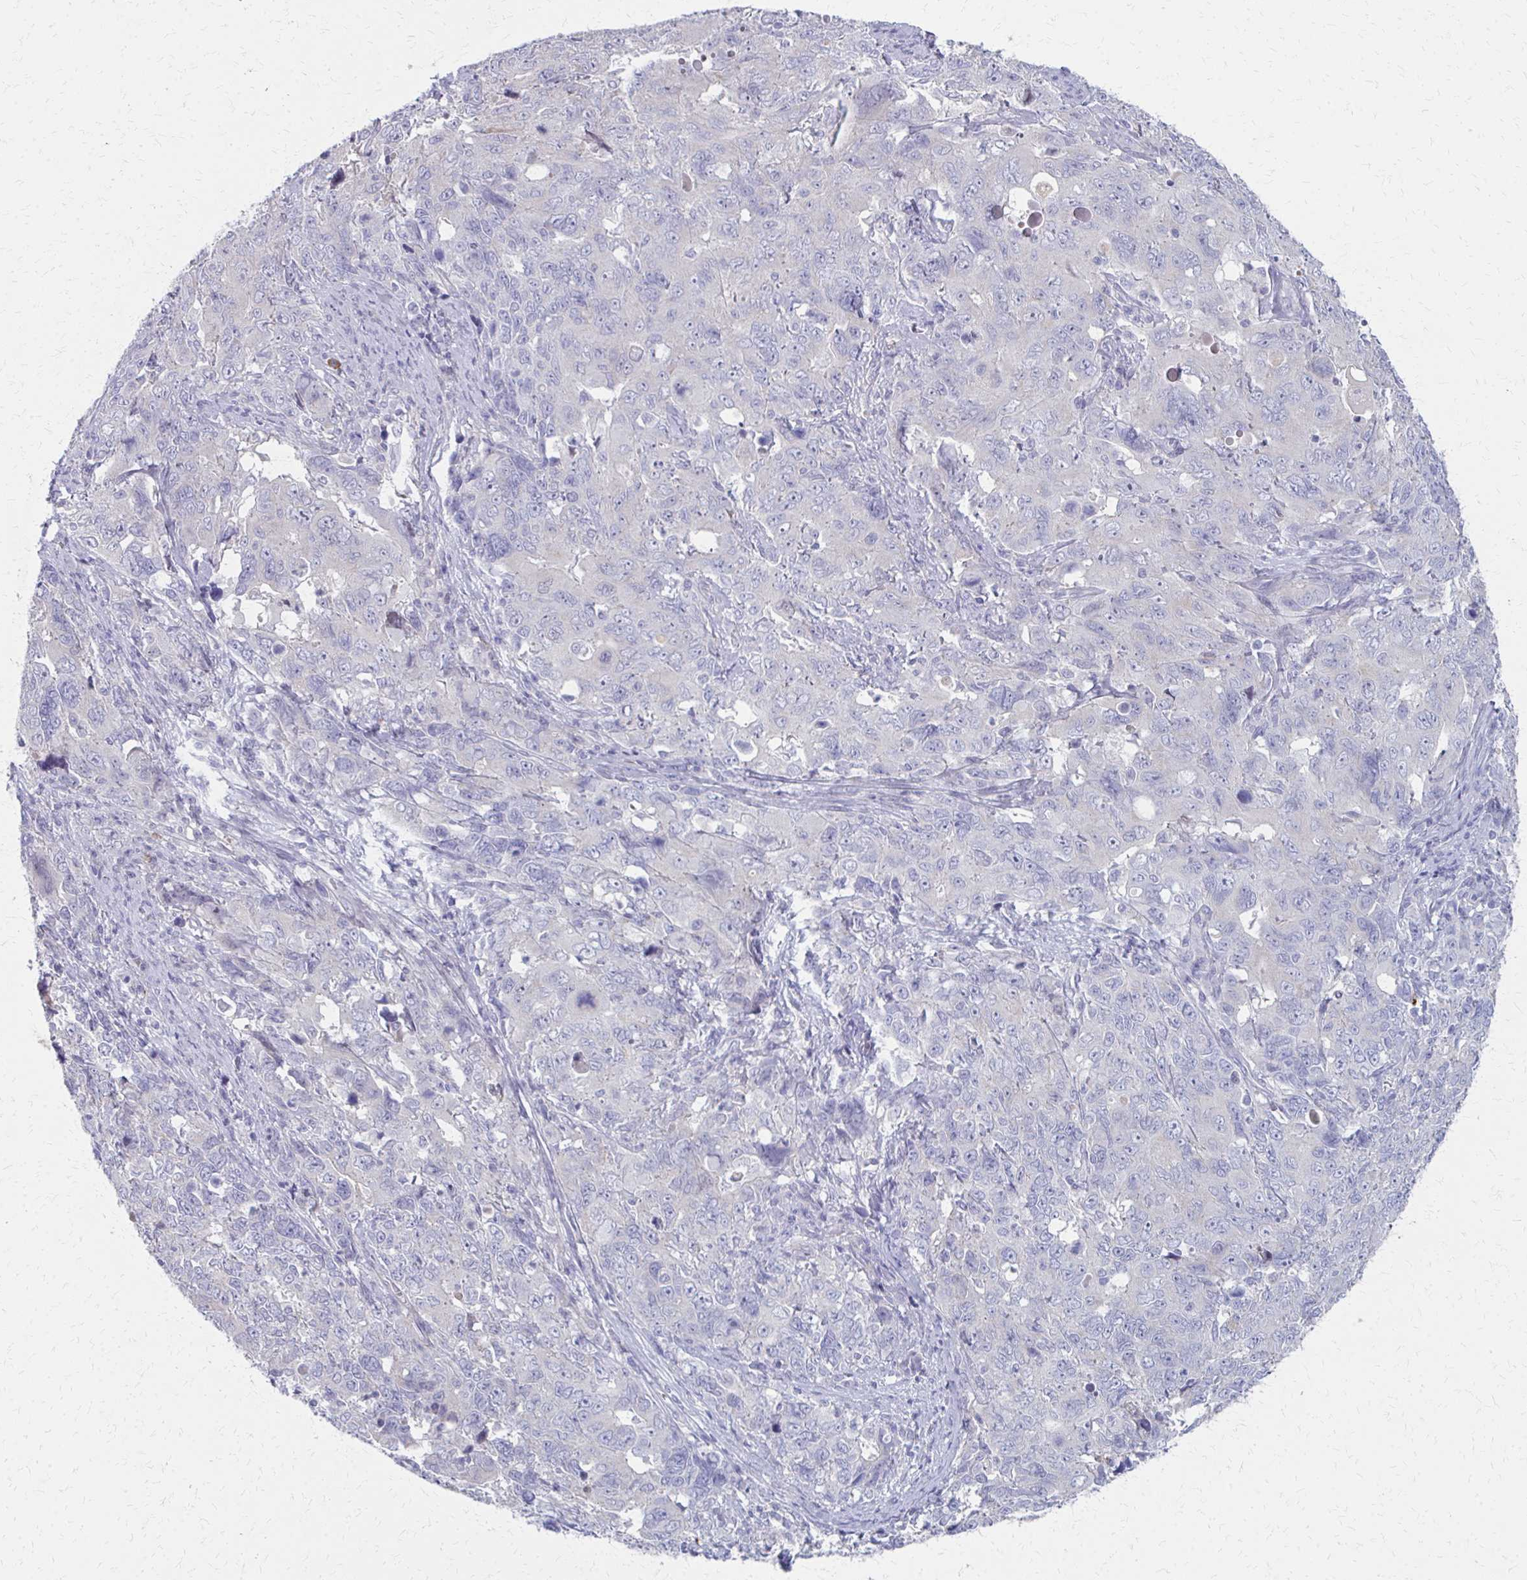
{"staining": {"intensity": "negative", "quantity": "none", "location": "none"}, "tissue": "breast cancer", "cell_type": "Tumor cells", "image_type": "cancer", "snomed": [{"axis": "morphology", "description": "Lobular carcinoma"}, {"axis": "topography", "description": "Breast"}], "caption": "DAB immunohistochemical staining of lobular carcinoma (breast) demonstrates no significant staining in tumor cells.", "gene": "MS4A2", "patient": {"sex": "female", "age": 49}}